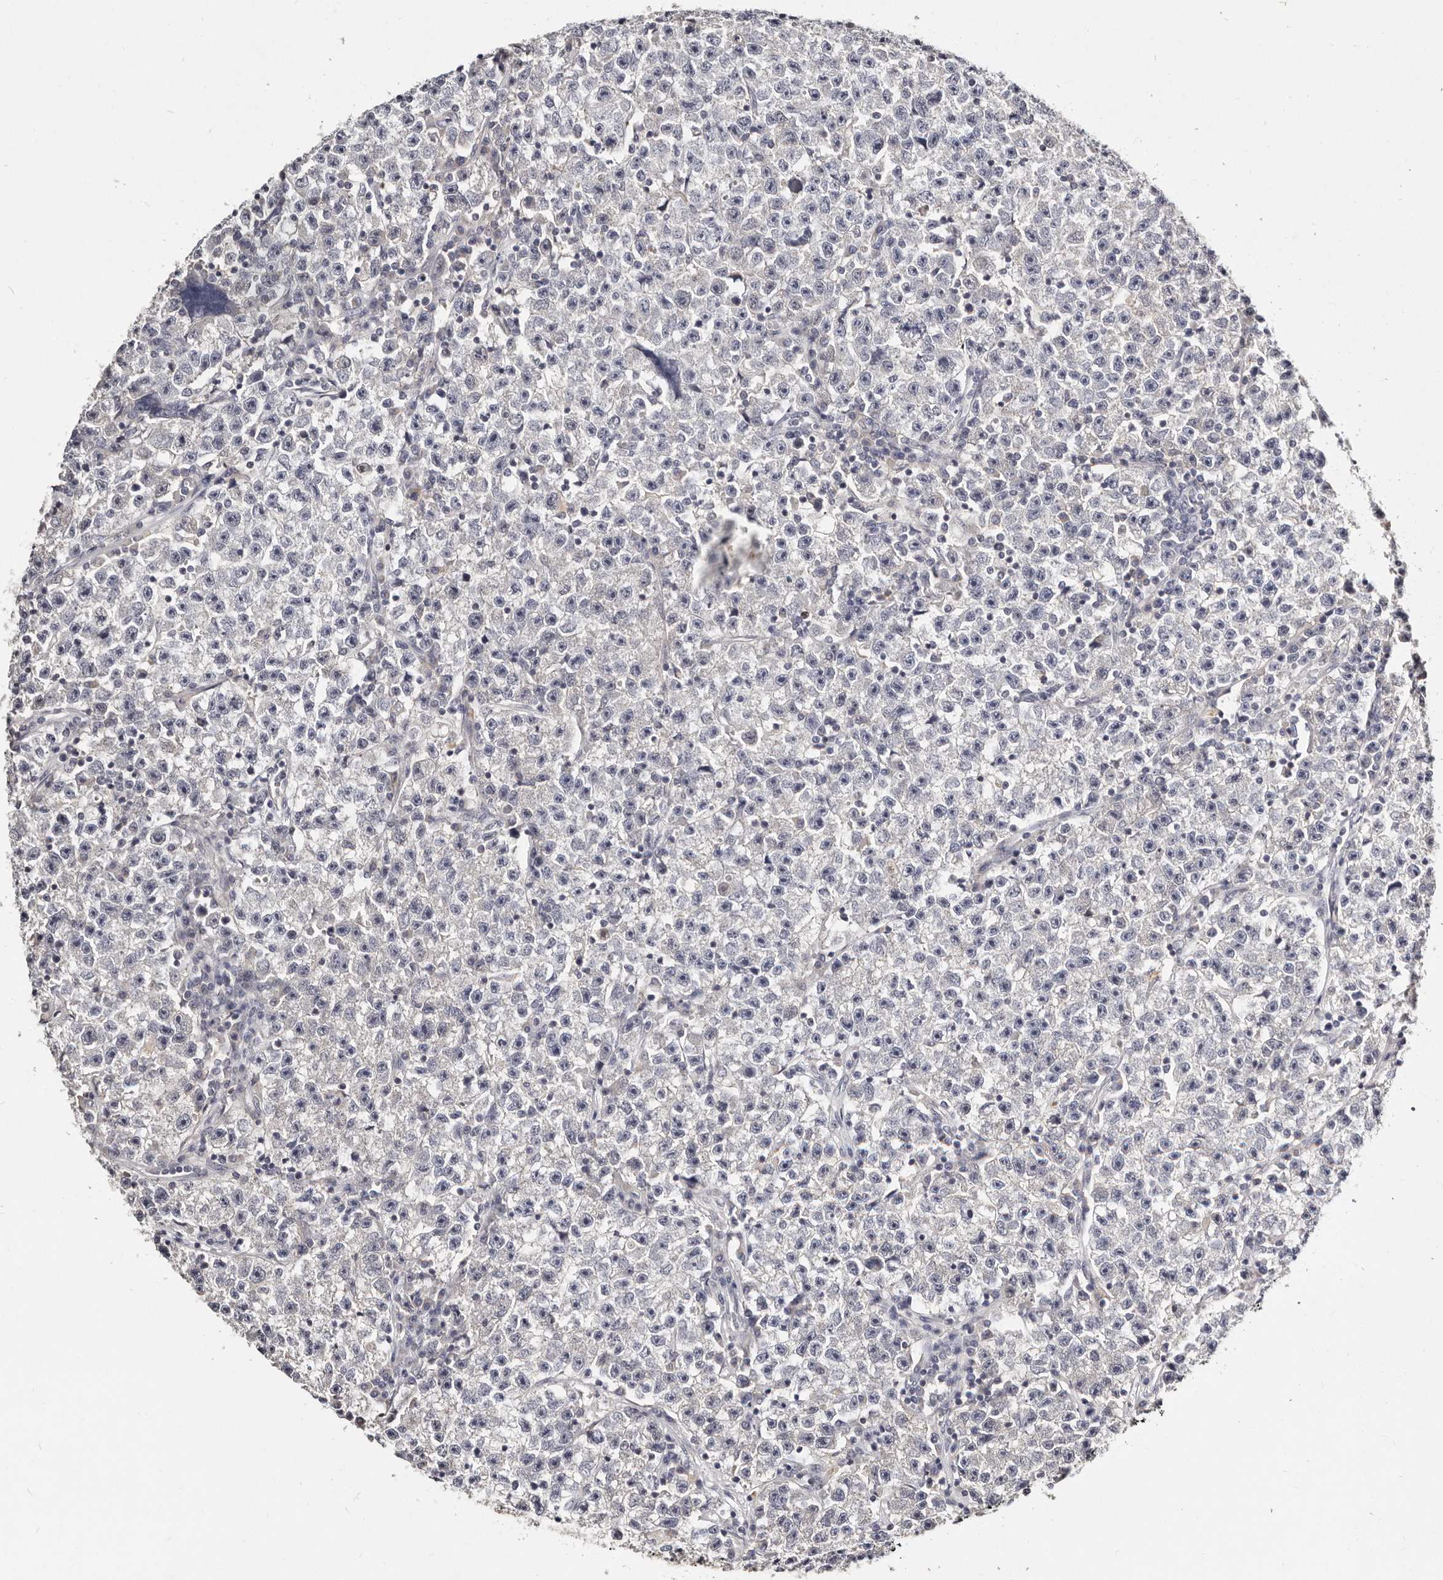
{"staining": {"intensity": "negative", "quantity": "none", "location": "none"}, "tissue": "testis cancer", "cell_type": "Tumor cells", "image_type": "cancer", "snomed": [{"axis": "morphology", "description": "Seminoma, NOS"}, {"axis": "topography", "description": "Testis"}], "caption": "DAB (3,3'-diaminobenzidine) immunohistochemical staining of testis cancer (seminoma) demonstrates no significant expression in tumor cells.", "gene": "MRPS33", "patient": {"sex": "male", "age": 22}}